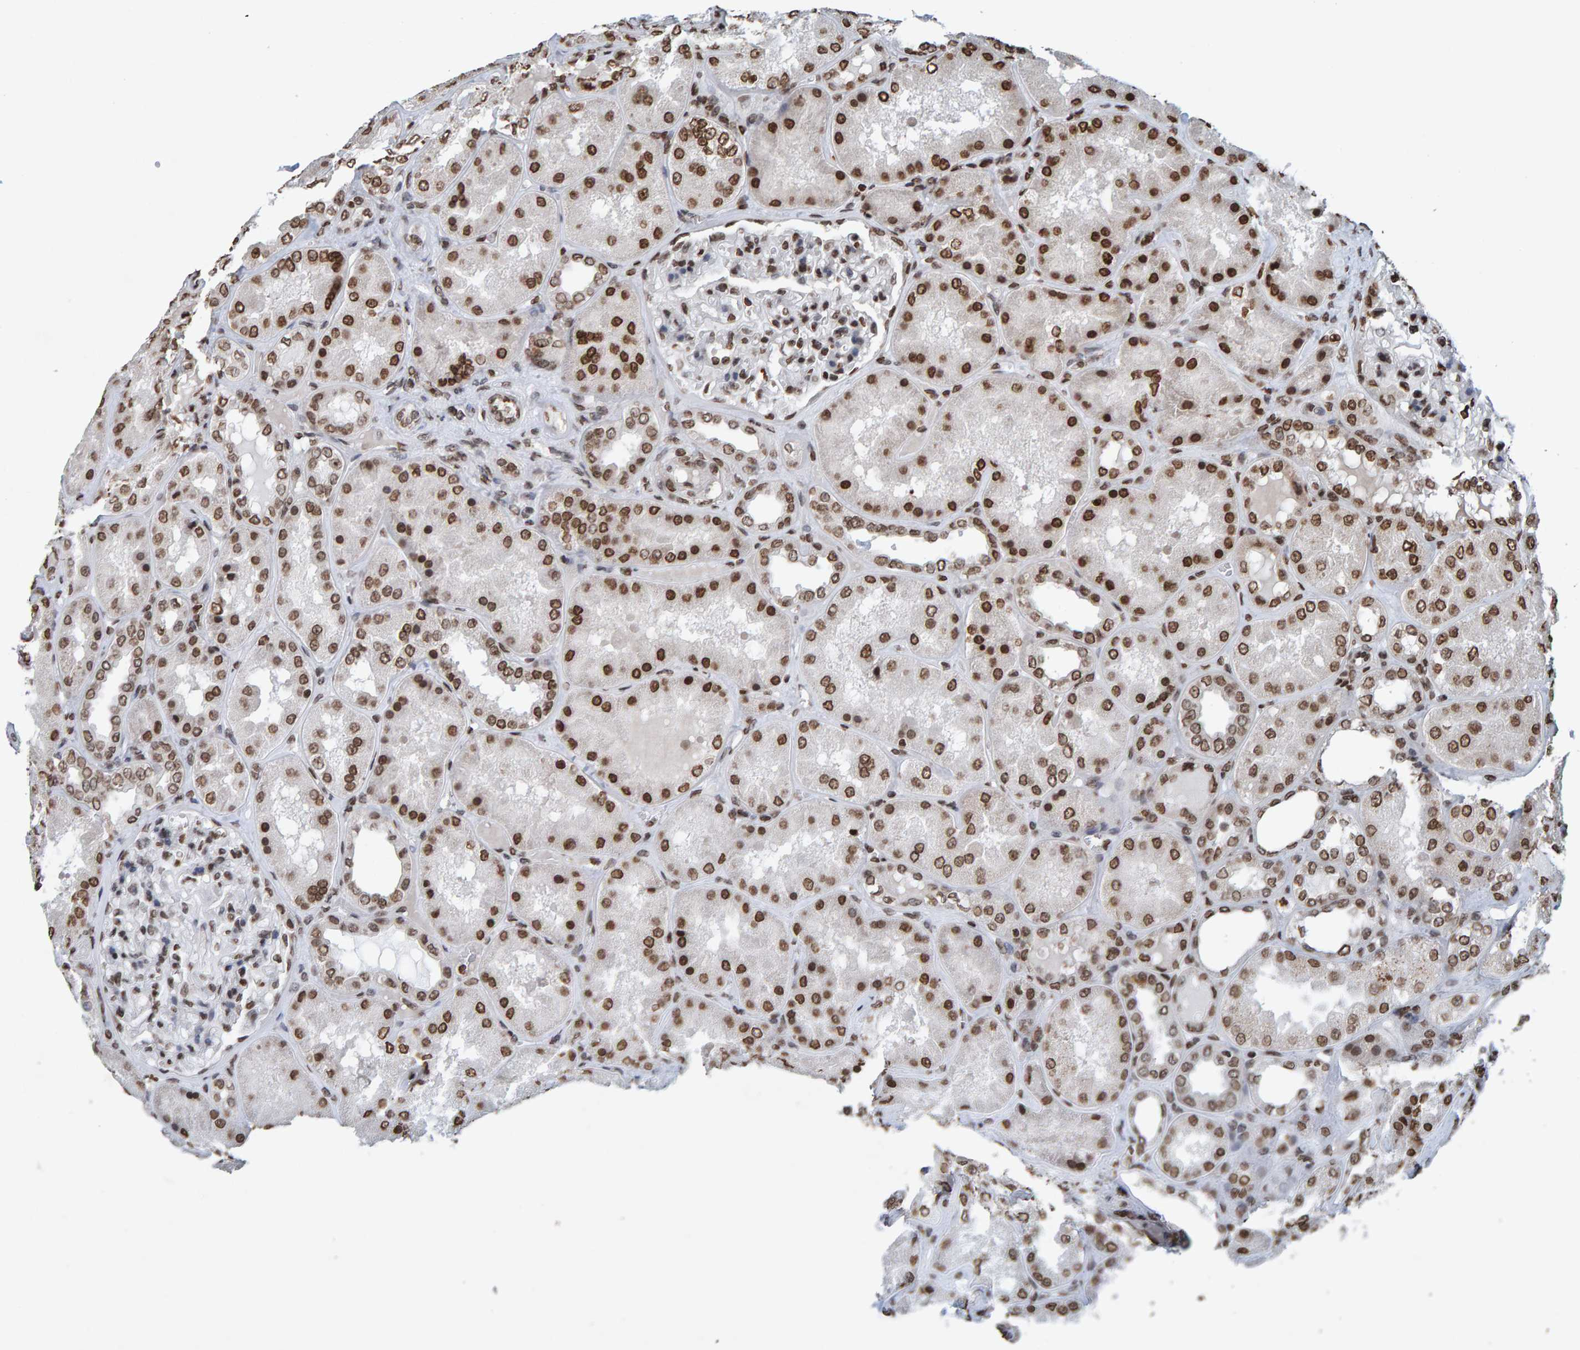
{"staining": {"intensity": "moderate", "quantity": ">75%", "location": "nuclear"}, "tissue": "kidney", "cell_type": "Cells in glomeruli", "image_type": "normal", "snomed": [{"axis": "morphology", "description": "Normal tissue, NOS"}, {"axis": "topography", "description": "Kidney"}], "caption": "High-power microscopy captured an IHC image of unremarkable kidney, revealing moderate nuclear expression in about >75% of cells in glomeruli.", "gene": "H2AZ1", "patient": {"sex": "female", "age": 56}}